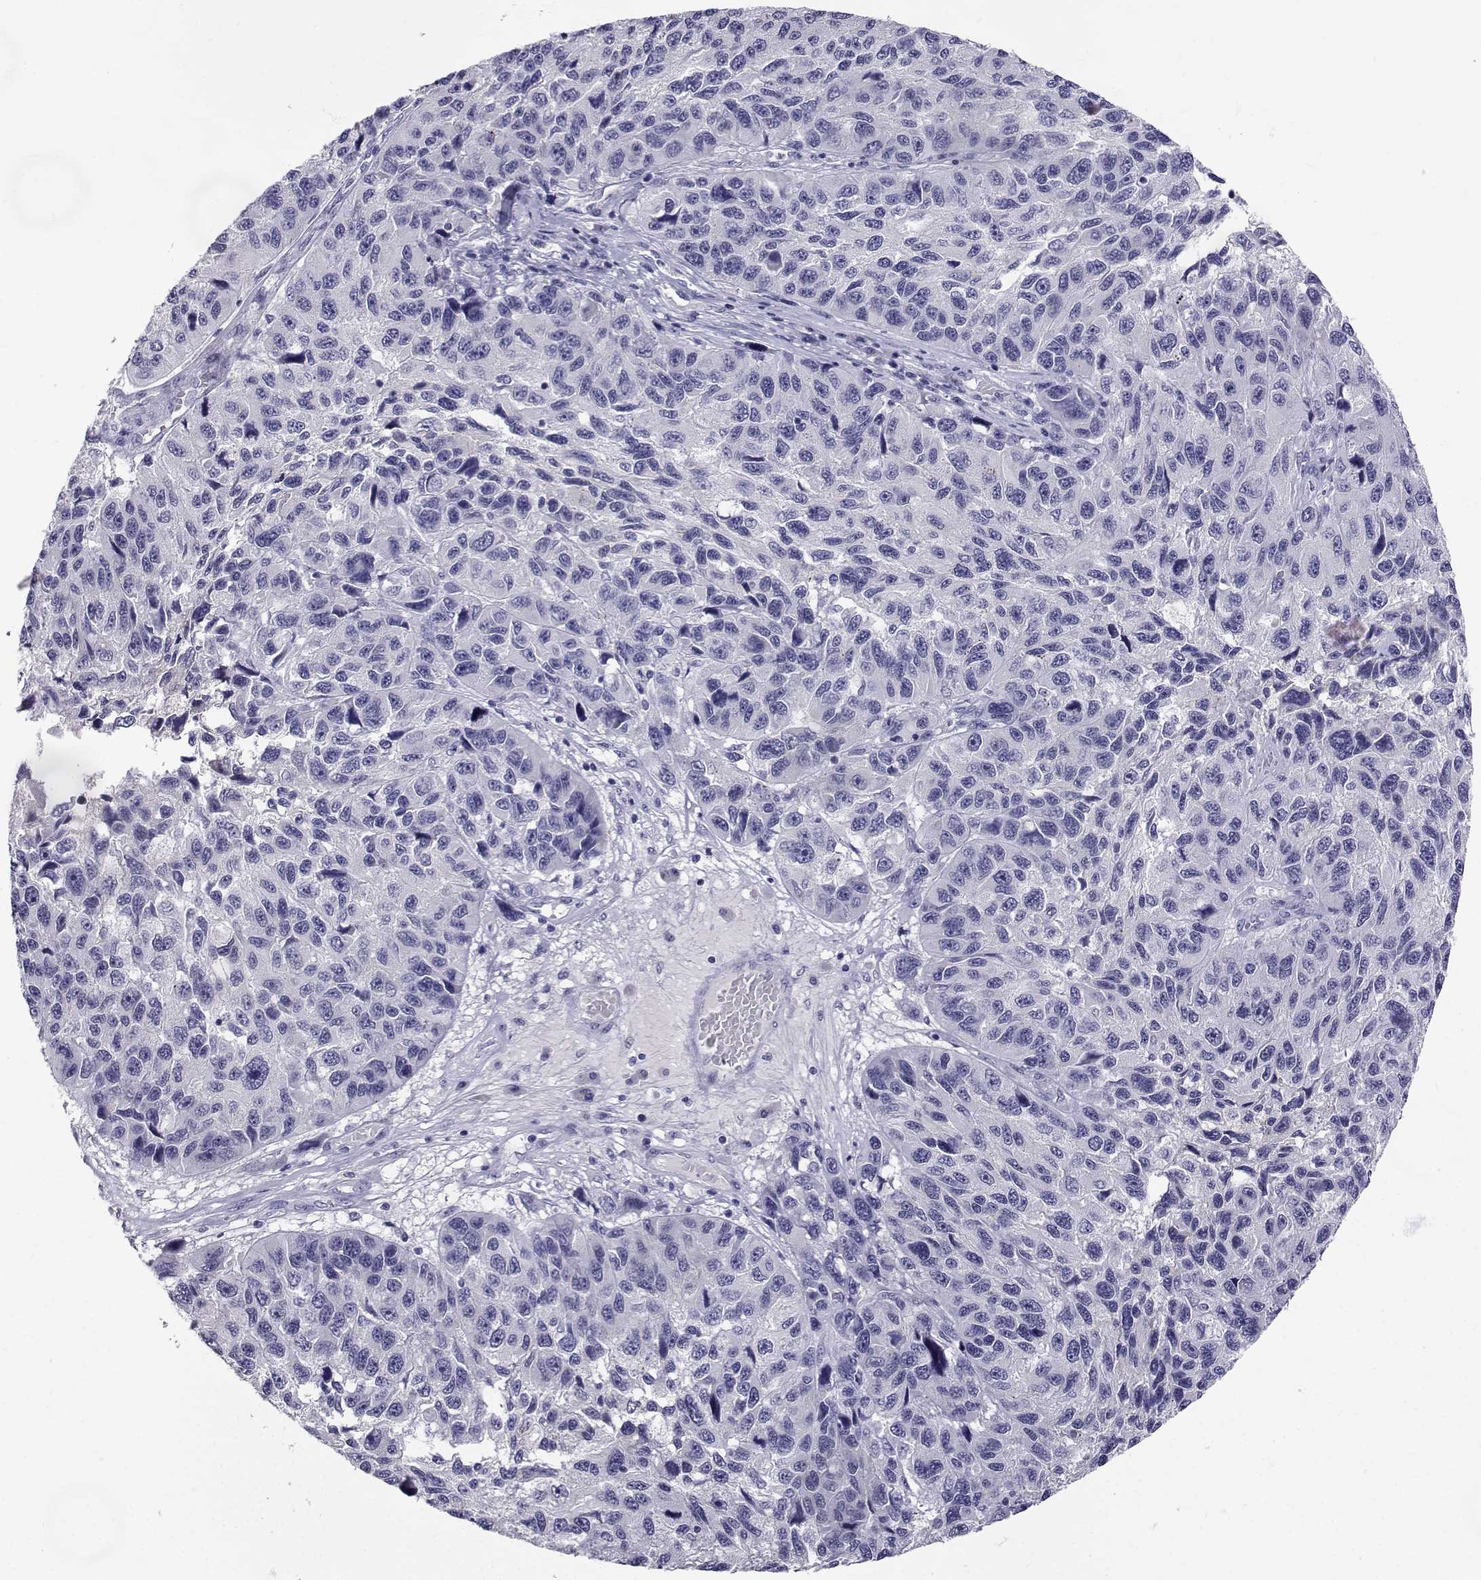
{"staining": {"intensity": "negative", "quantity": "none", "location": "none"}, "tissue": "melanoma", "cell_type": "Tumor cells", "image_type": "cancer", "snomed": [{"axis": "morphology", "description": "Malignant melanoma, NOS"}, {"axis": "topography", "description": "Skin"}], "caption": "Immunohistochemical staining of melanoma shows no significant positivity in tumor cells.", "gene": "SLC6A3", "patient": {"sex": "male", "age": 53}}